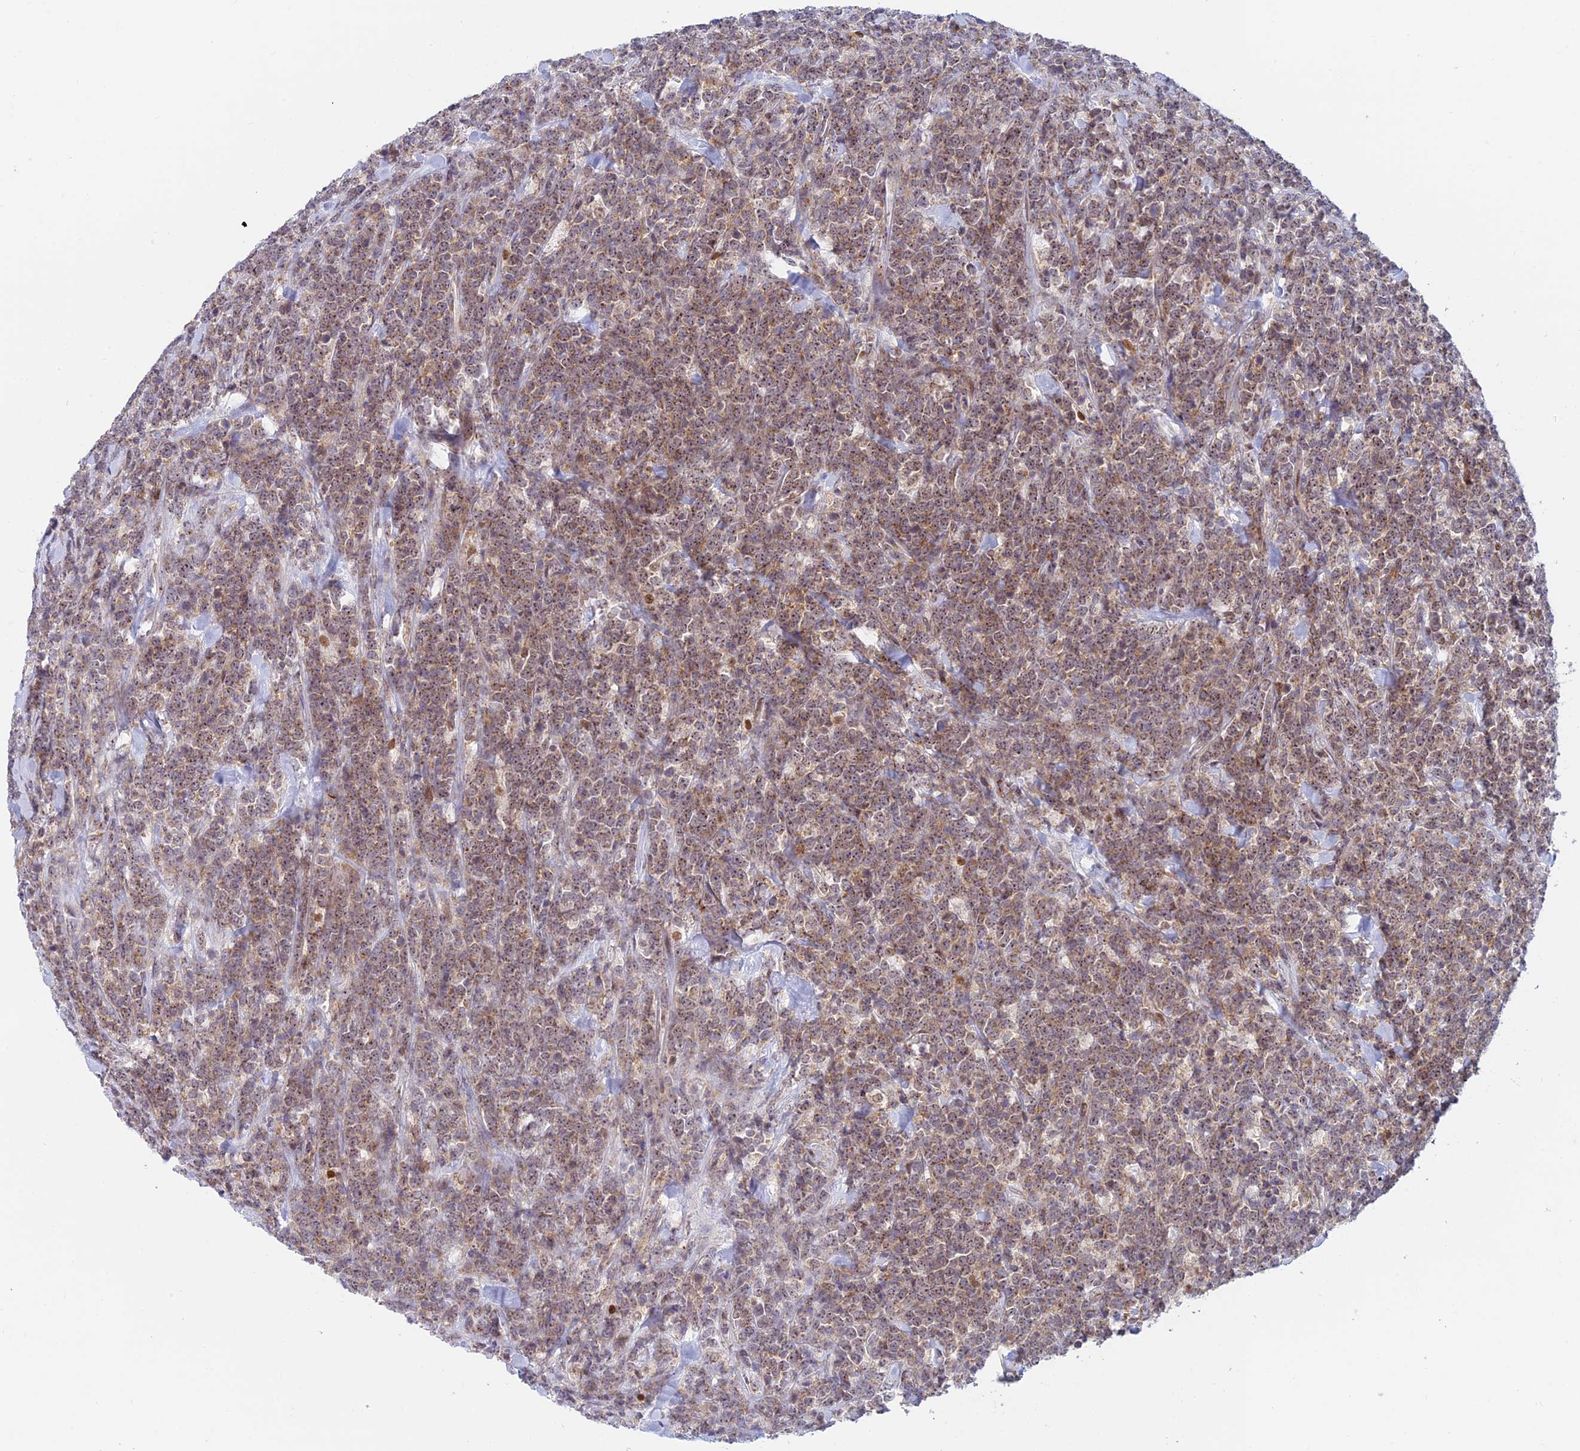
{"staining": {"intensity": "moderate", "quantity": ">75%", "location": "cytoplasmic/membranous"}, "tissue": "lymphoma", "cell_type": "Tumor cells", "image_type": "cancer", "snomed": [{"axis": "morphology", "description": "Malignant lymphoma, non-Hodgkin's type, High grade"}, {"axis": "topography", "description": "Small intestine"}], "caption": "High-magnification brightfield microscopy of malignant lymphoma, non-Hodgkin's type (high-grade) stained with DAB (3,3'-diaminobenzidine) (brown) and counterstained with hematoxylin (blue). tumor cells exhibit moderate cytoplasmic/membranous expression is present in approximately>75% of cells.", "gene": "HOOK2", "patient": {"sex": "male", "age": 8}}